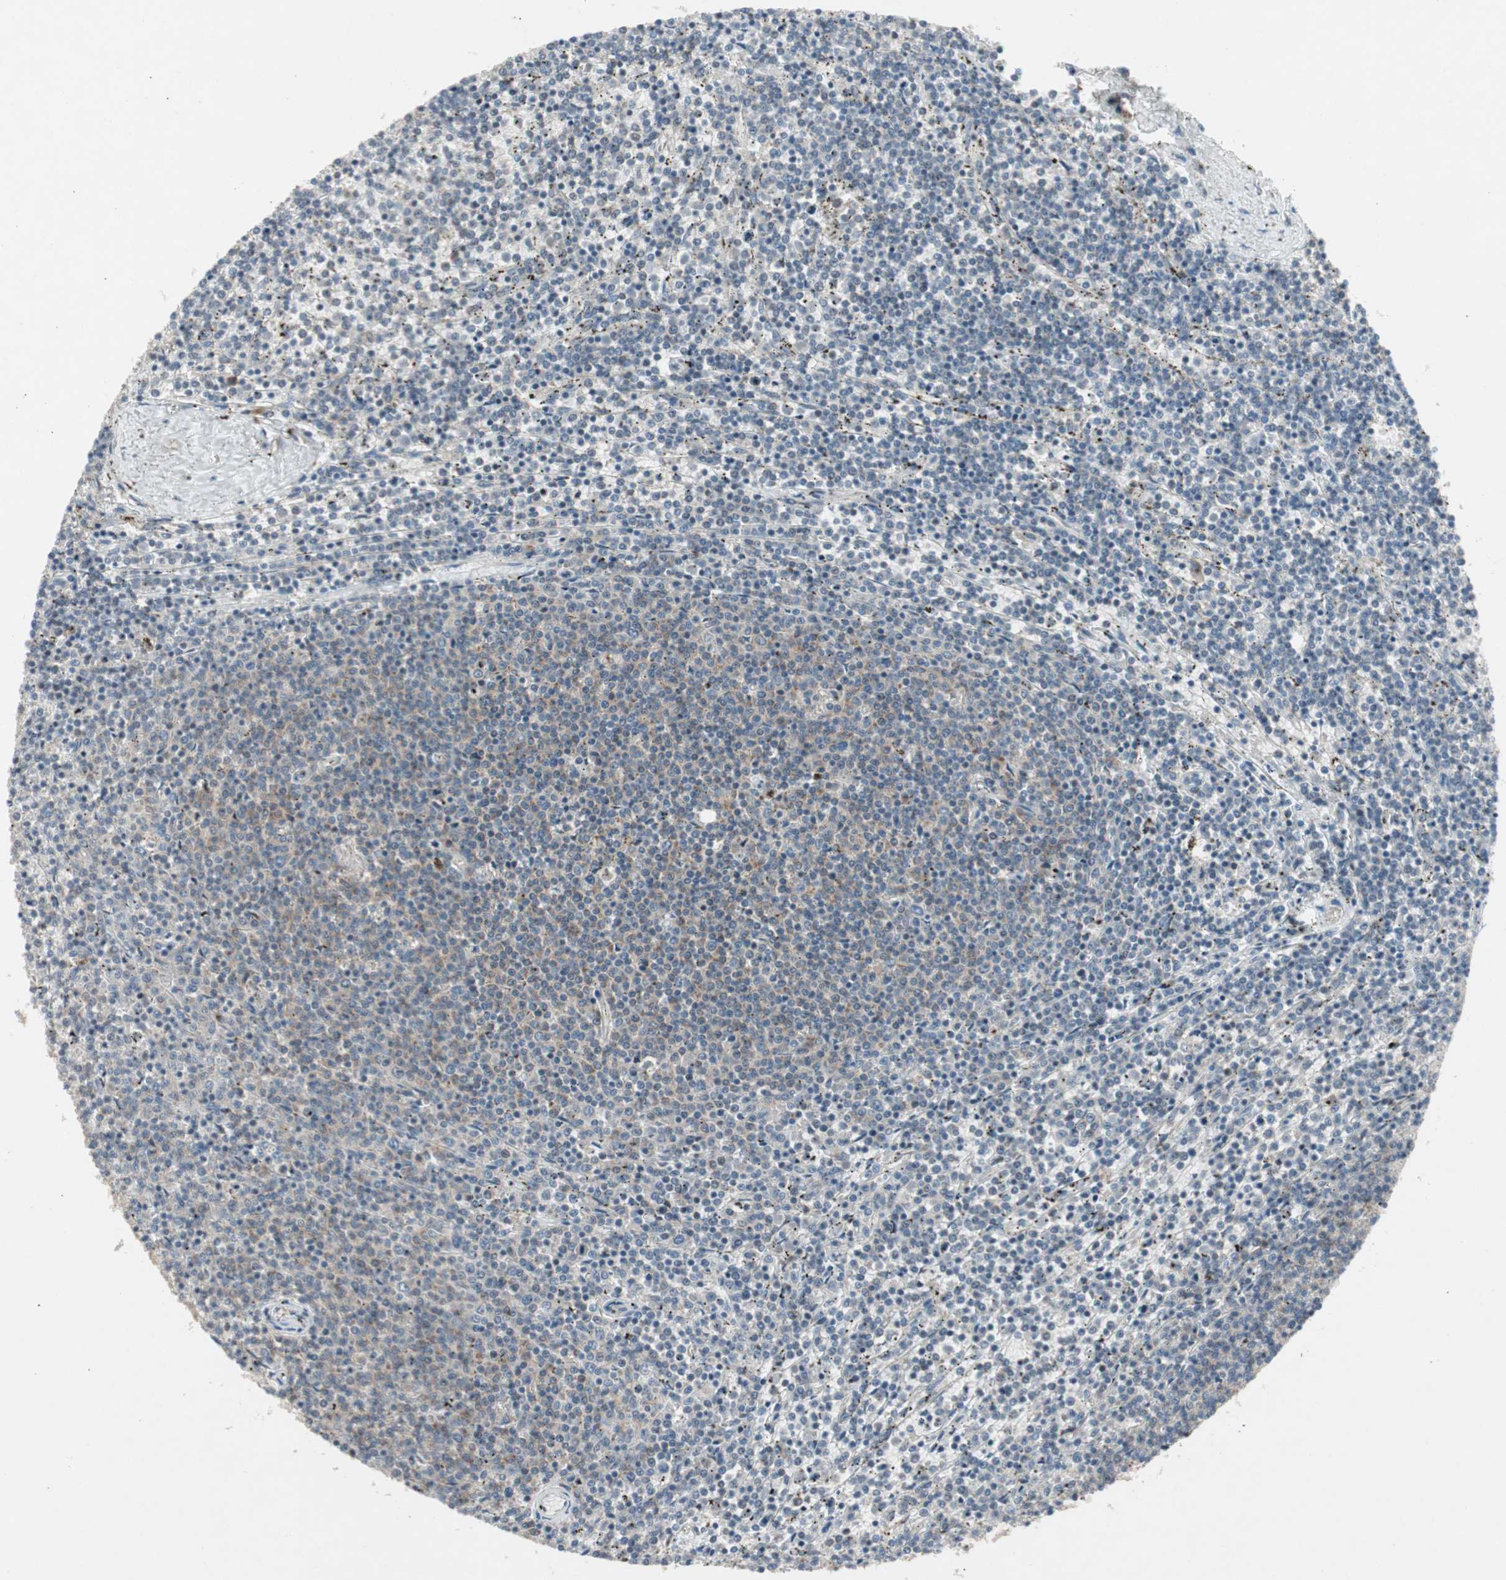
{"staining": {"intensity": "weak", "quantity": "25%-75%", "location": "cytoplasmic/membranous"}, "tissue": "lymphoma", "cell_type": "Tumor cells", "image_type": "cancer", "snomed": [{"axis": "morphology", "description": "Malignant lymphoma, non-Hodgkin's type, Low grade"}, {"axis": "topography", "description": "Spleen"}], "caption": "The micrograph demonstrates immunohistochemical staining of malignant lymphoma, non-Hodgkin's type (low-grade). There is weak cytoplasmic/membranous expression is seen in approximately 25%-75% of tumor cells.", "gene": "PANK2", "patient": {"sex": "female", "age": 50}}